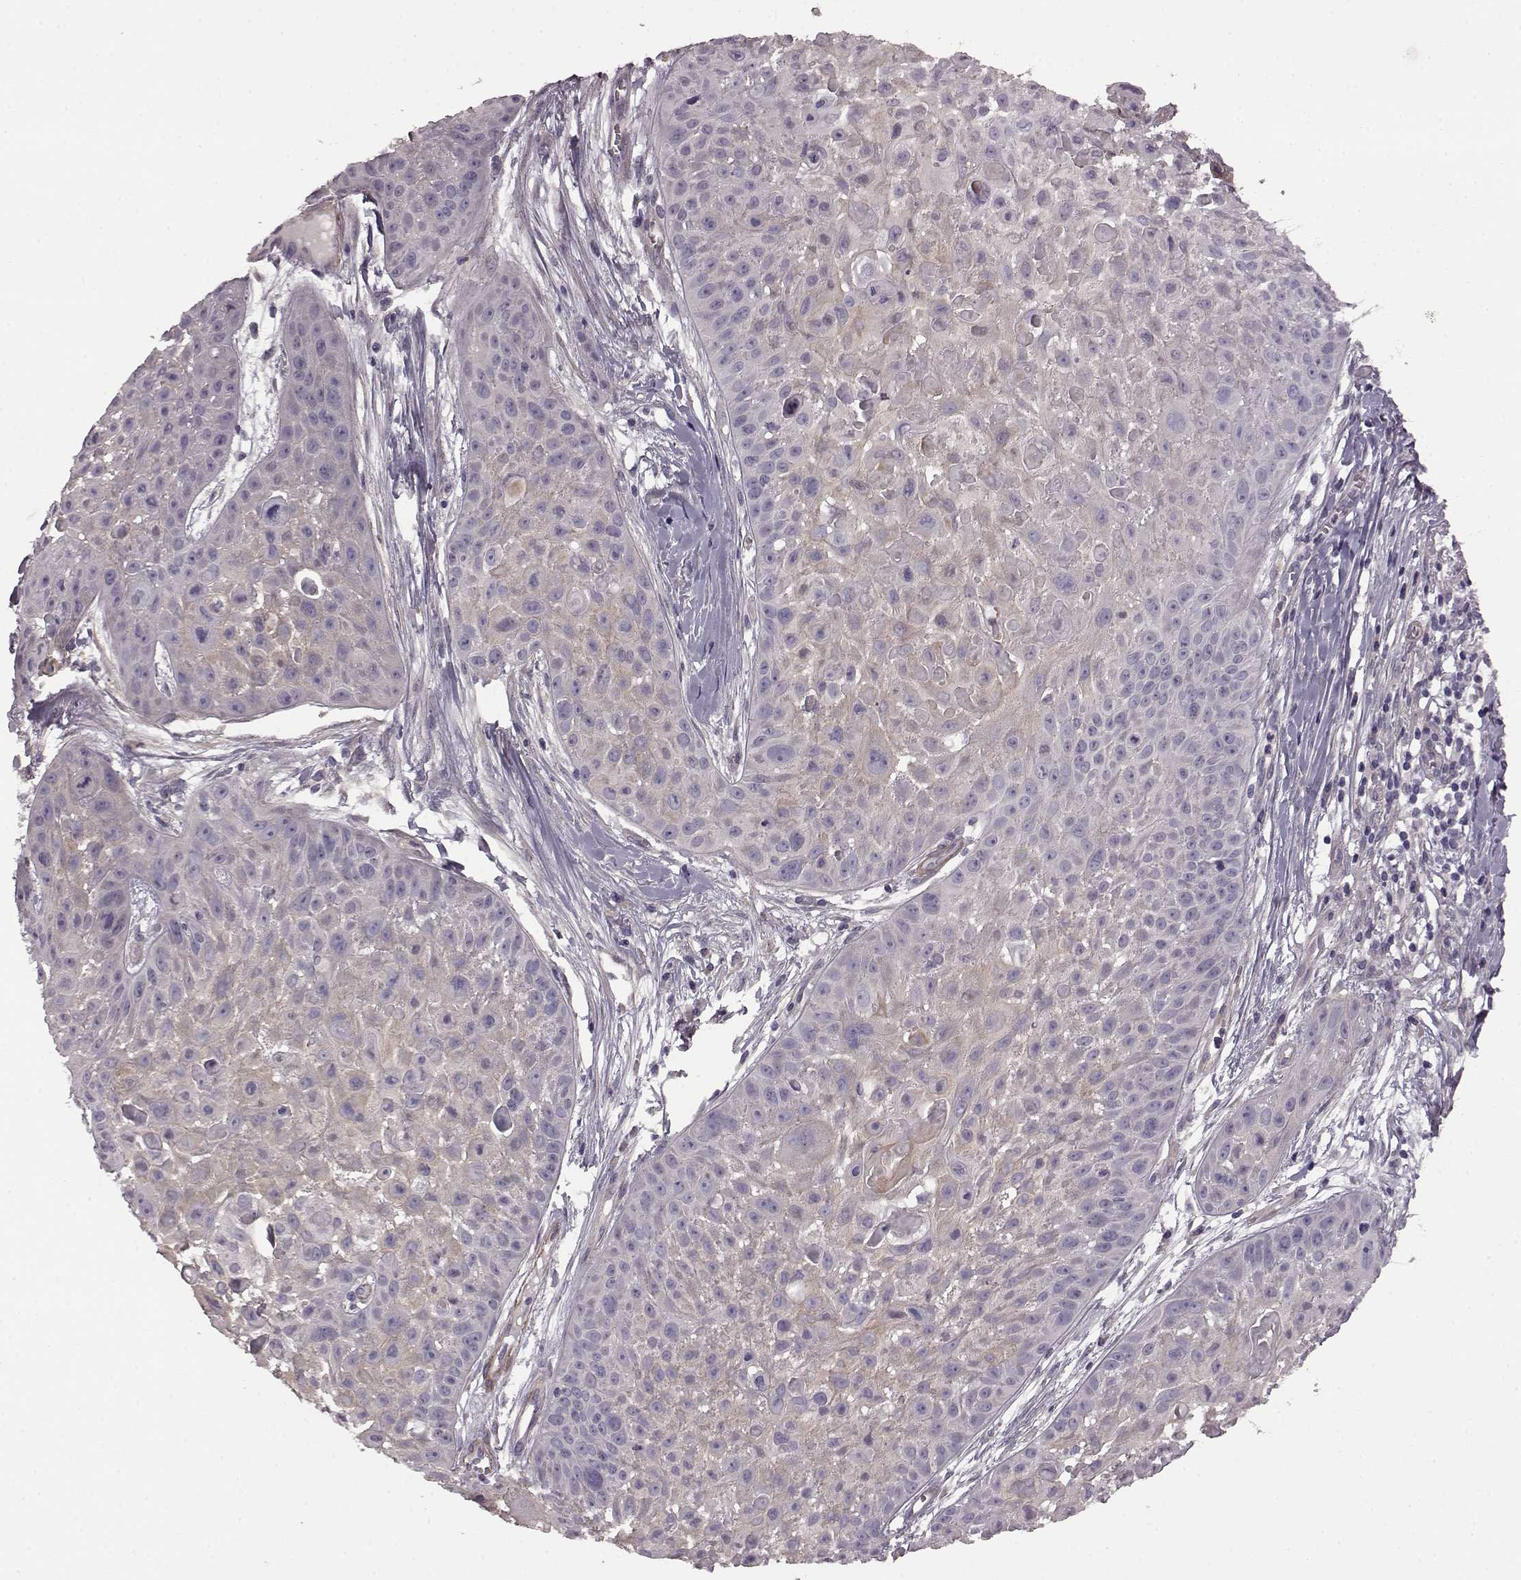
{"staining": {"intensity": "negative", "quantity": "none", "location": "none"}, "tissue": "skin cancer", "cell_type": "Tumor cells", "image_type": "cancer", "snomed": [{"axis": "morphology", "description": "Squamous cell carcinoma, NOS"}, {"axis": "topography", "description": "Skin"}, {"axis": "topography", "description": "Anal"}], "caption": "The micrograph exhibits no staining of tumor cells in skin cancer.", "gene": "GRK1", "patient": {"sex": "female", "age": 75}}